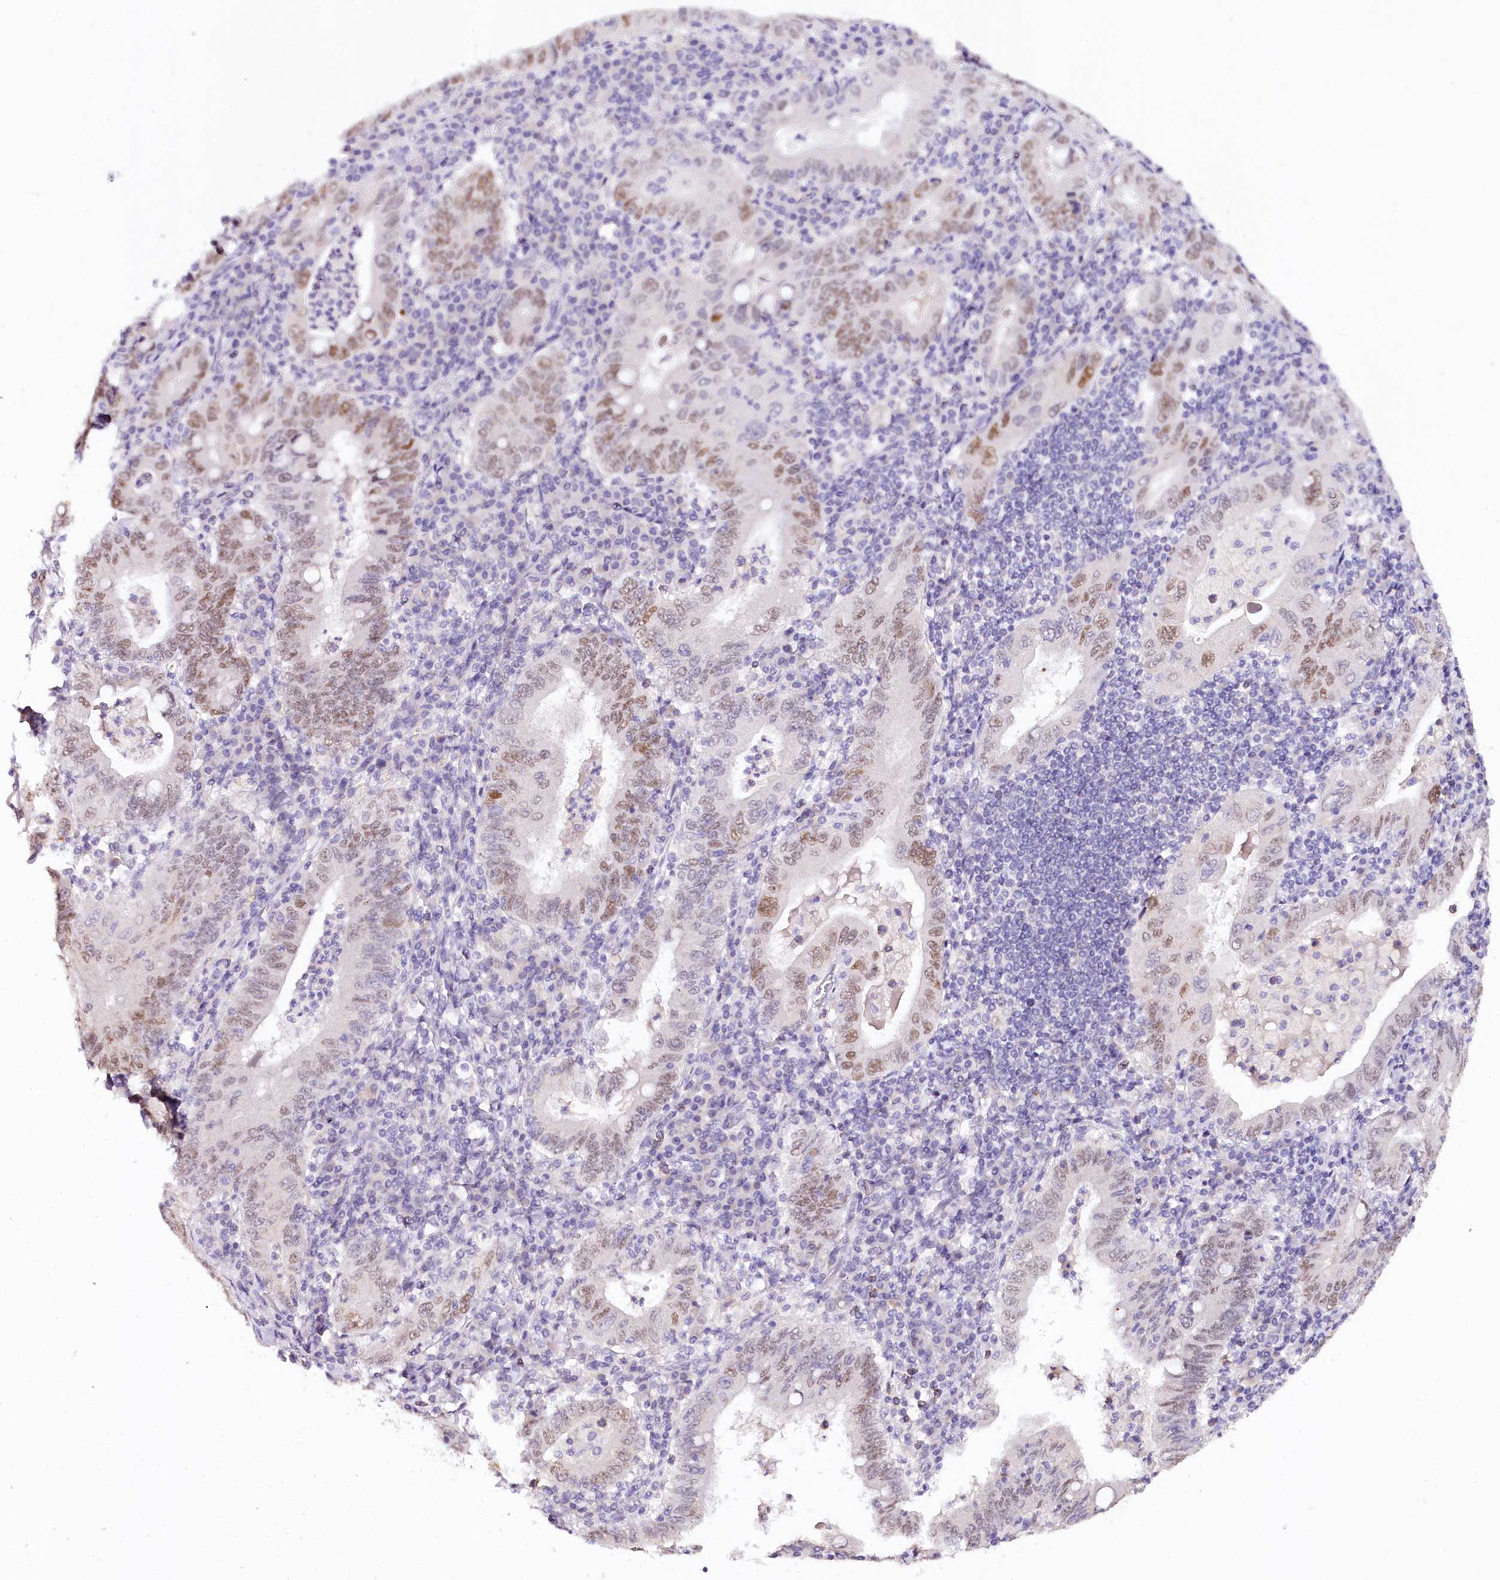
{"staining": {"intensity": "moderate", "quantity": "25%-75%", "location": "nuclear"}, "tissue": "stomach cancer", "cell_type": "Tumor cells", "image_type": "cancer", "snomed": [{"axis": "morphology", "description": "Normal tissue, NOS"}, {"axis": "morphology", "description": "Adenocarcinoma, NOS"}, {"axis": "topography", "description": "Esophagus"}, {"axis": "topography", "description": "Stomach, upper"}, {"axis": "topography", "description": "Peripheral nerve tissue"}], "caption": "The immunohistochemical stain labels moderate nuclear expression in tumor cells of stomach cancer tissue.", "gene": "TP53", "patient": {"sex": "male", "age": 62}}